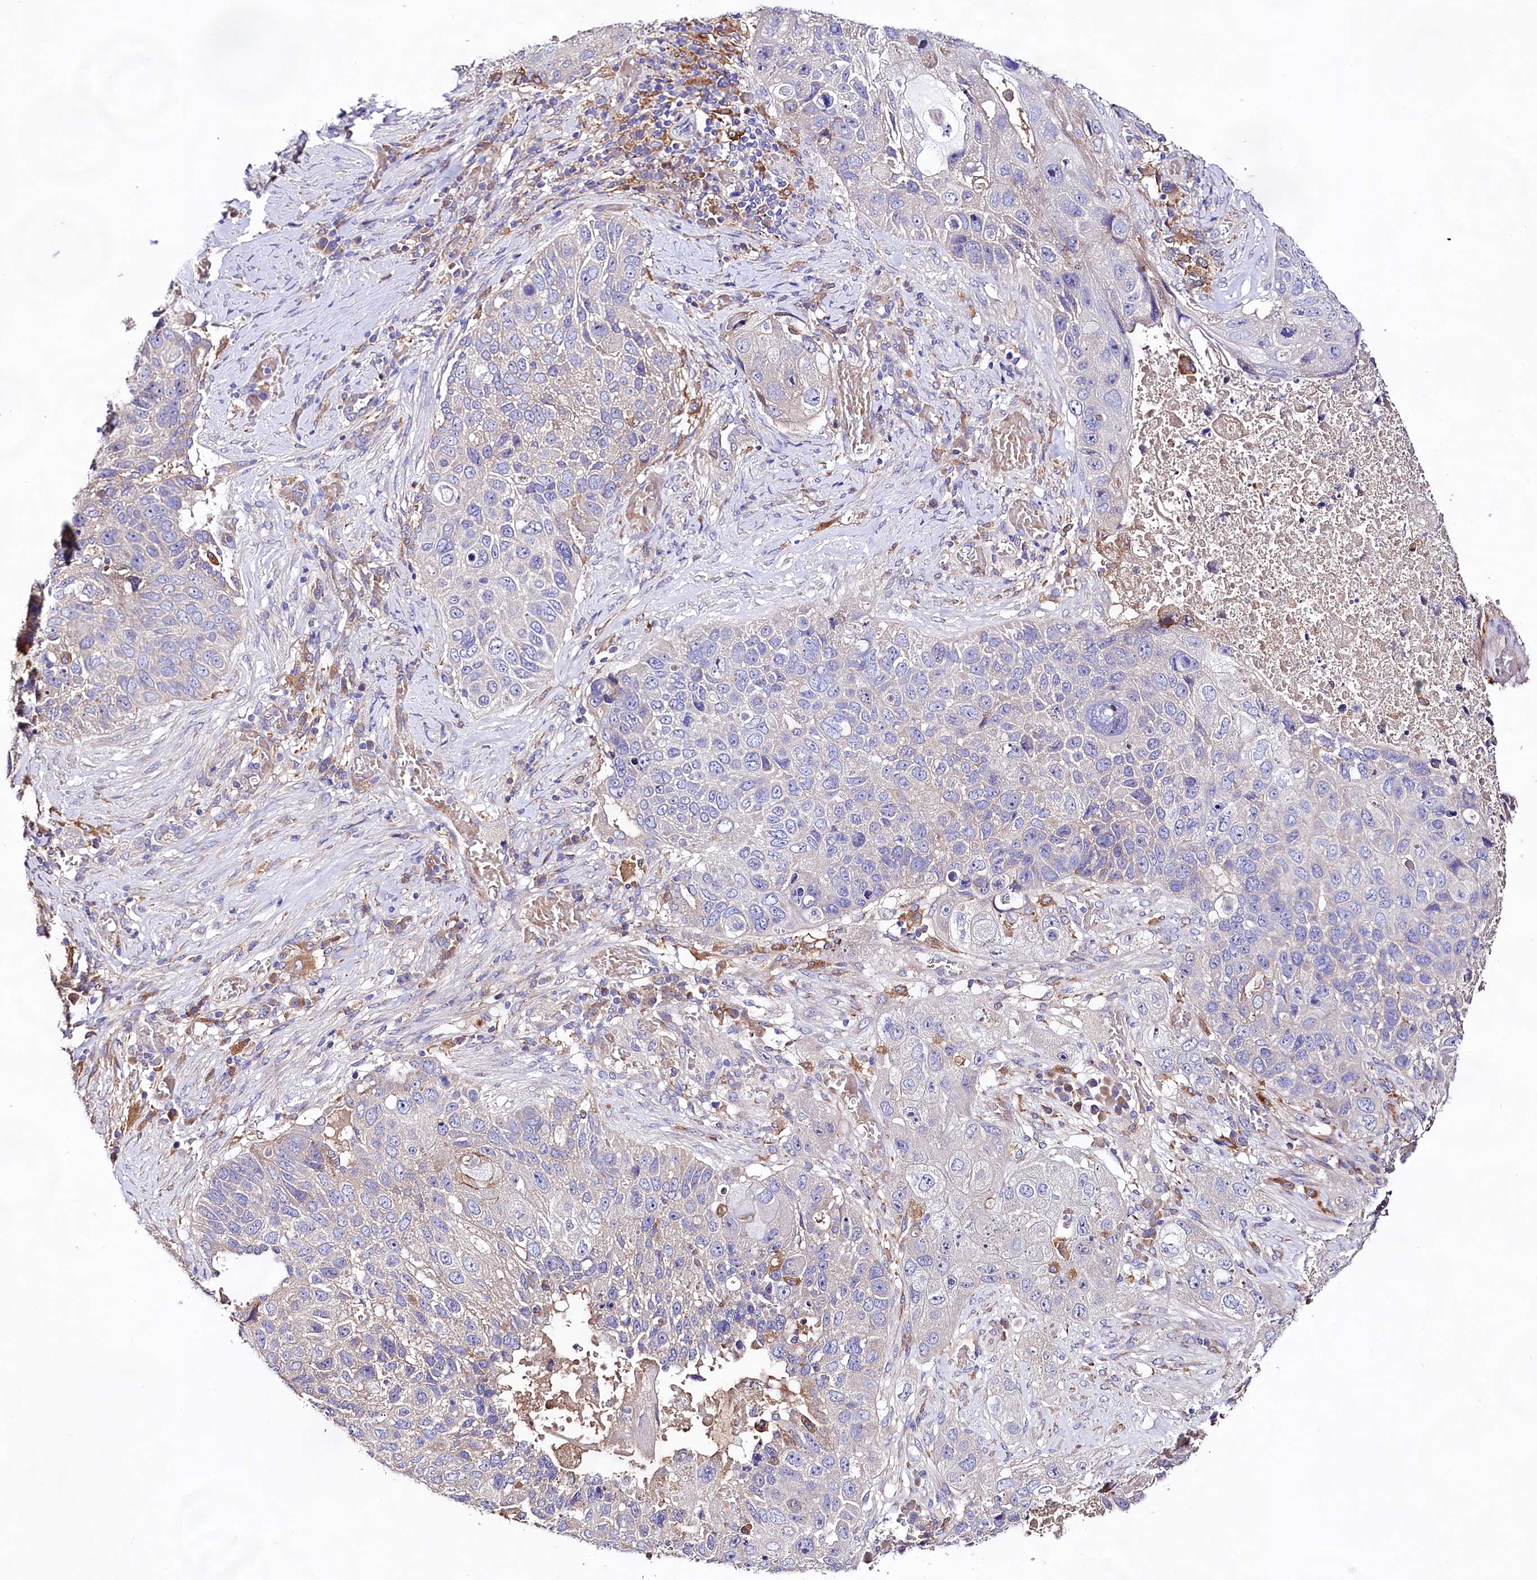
{"staining": {"intensity": "negative", "quantity": "none", "location": "none"}, "tissue": "lung cancer", "cell_type": "Tumor cells", "image_type": "cancer", "snomed": [{"axis": "morphology", "description": "Squamous cell carcinoma, NOS"}, {"axis": "topography", "description": "Lung"}], "caption": "High magnification brightfield microscopy of squamous cell carcinoma (lung) stained with DAB (brown) and counterstained with hematoxylin (blue): tumor cells show no significant expression.", "gene": "DMXL2", "patient": {"sex": "male", "age": 61}}